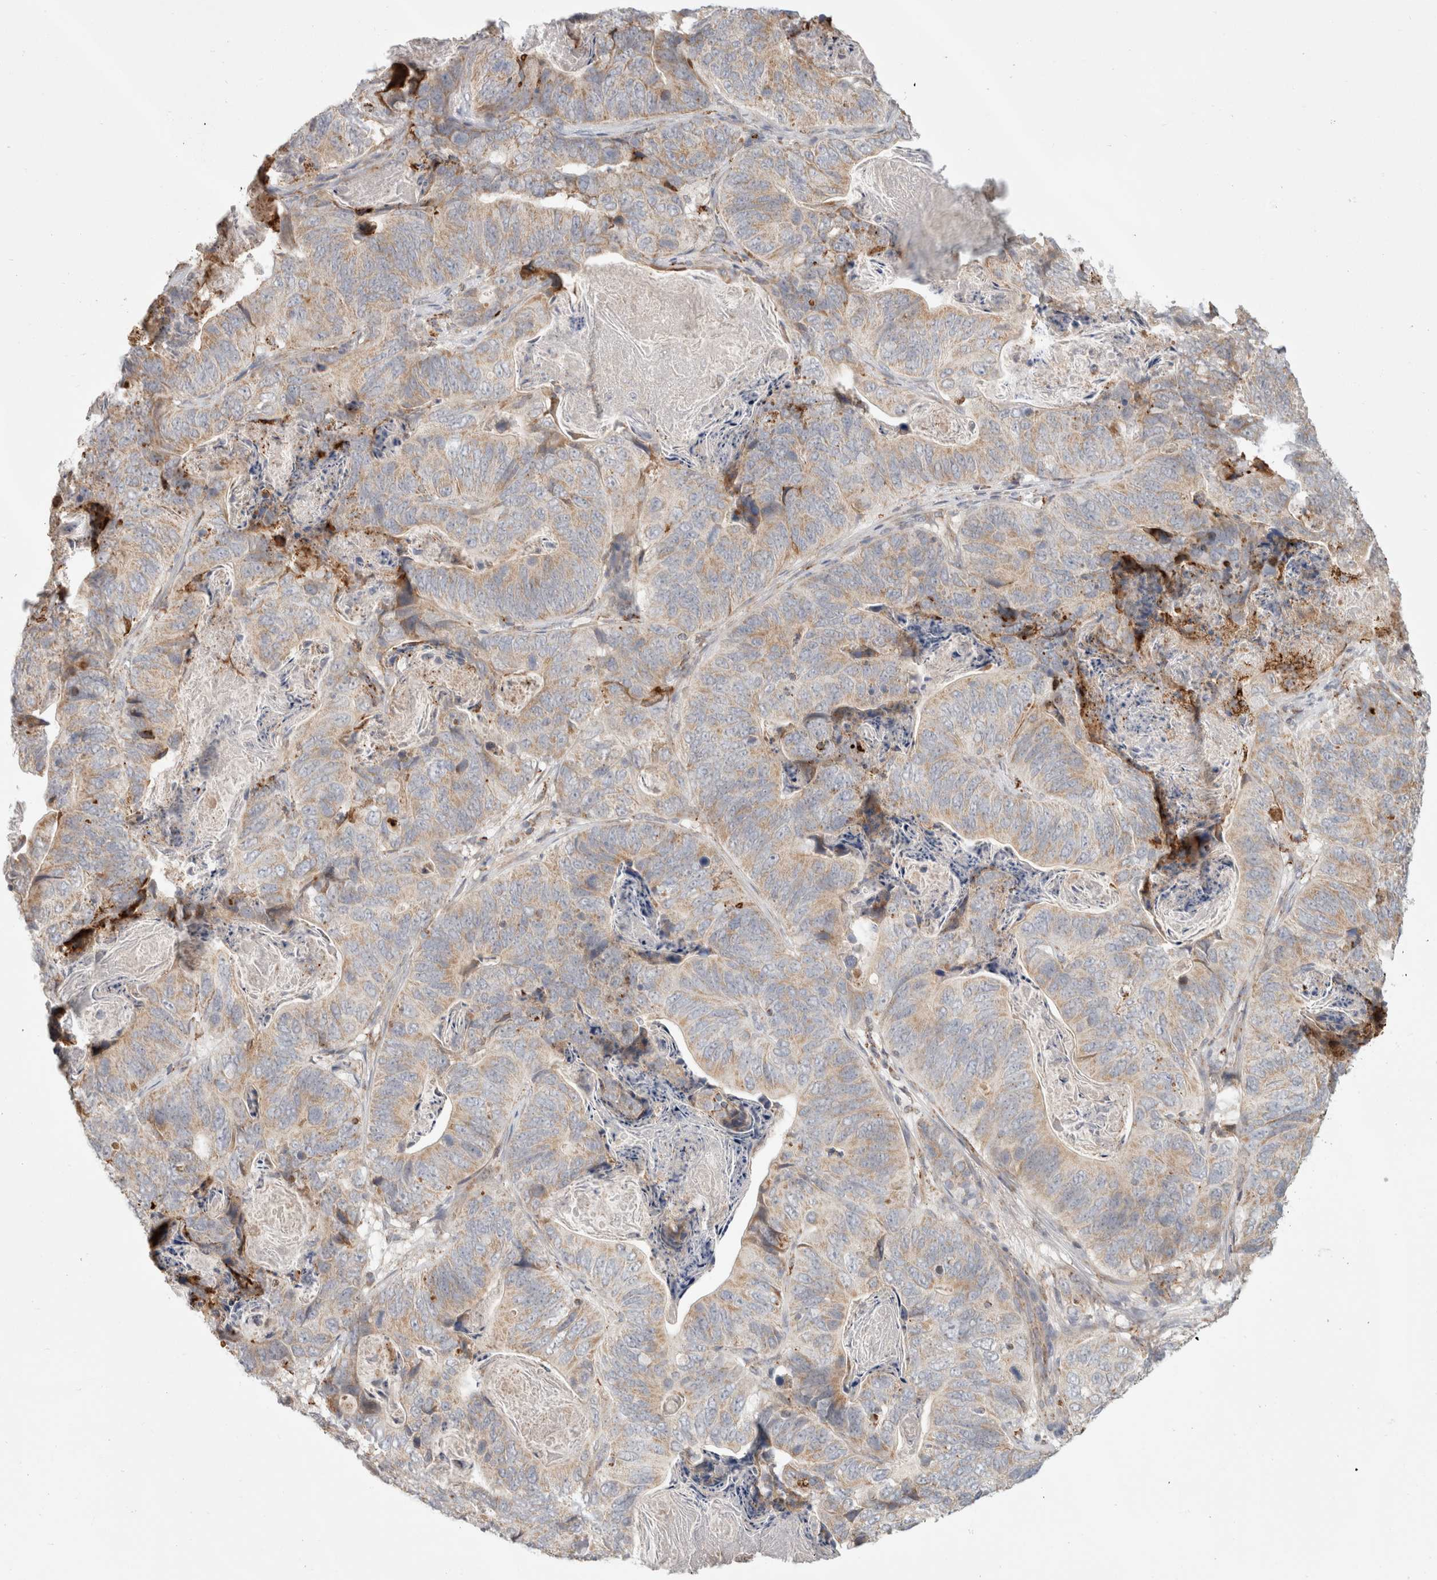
{"staining": {"intensity": "weak", "quantity": ">75%", "location": "cytoplasmic/membranous"}, "tissue": "stomach cancer", "cell_type": "Tumor cells", "image_type": "cancer", "snomed": [{"axis": "morphology", "description": "Normal tissue, NOS"}, {"axis": "morphology", "description": "Adenocarcinoma, NOS"}, {"axis": "topography", "description": "Stomach"}], "caption": "Immunohistochemical staining of human stomach cancer reveals low levels of weak cytoplasmic/membranous protein staining in about >75% of tumor cells.", "gene": "HROB", "patient": {"sex": "female", "age": 89}}